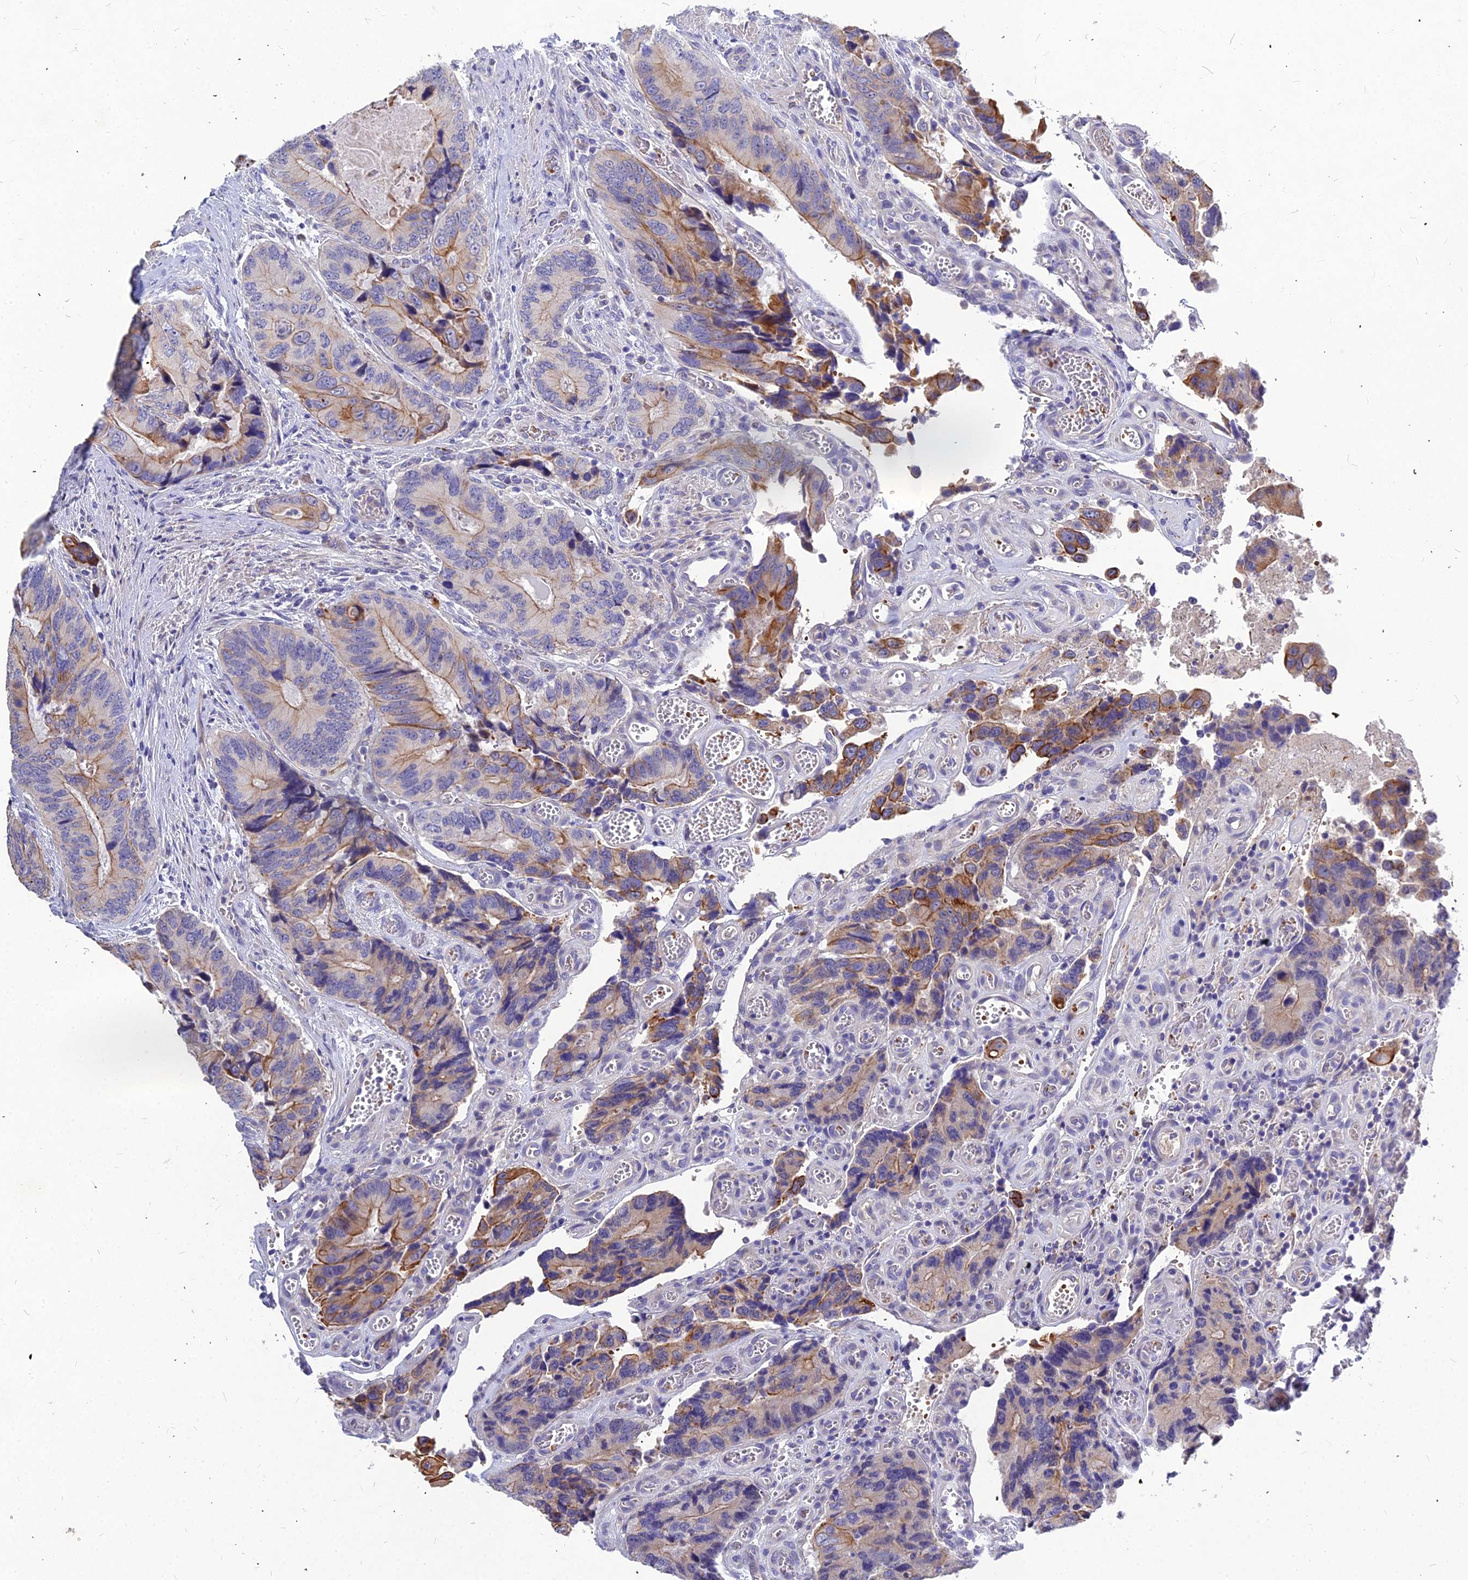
{"staining": {"intensity": "moderate", "quantity": "25%-75%", "location": "cytoplasmic/membranous"}, "tissue": "colorectal cancer", "cell_type": "Tumor cells", "image_type": "cancer", "snomed": [{"axis": "morphology", "description": "Adenocarcinoma, NOS"}, {"axis": "topography", "description": "Colon"}], "caption": "A photomicrograph of human adenocarcinoma (colorectal) stained for a protein shows moderate cytoplasmic/membranous brown staining in tumor cells.", "gene": "DMRTA1", "patient": {"sex": "male", "age": 84}}